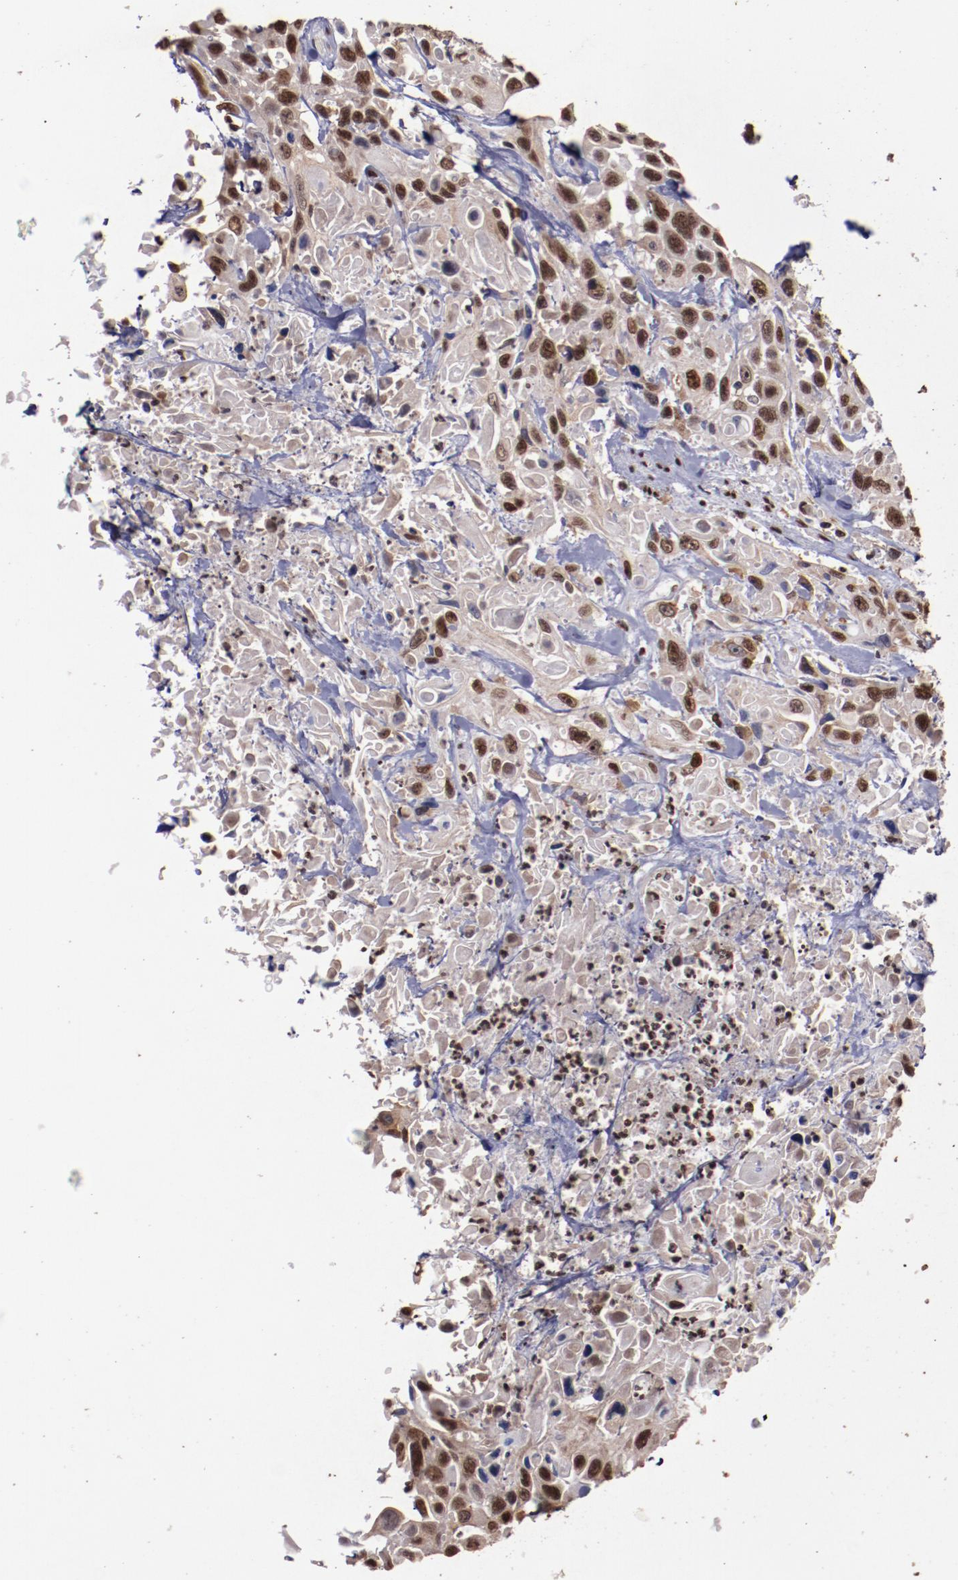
{"staining": {"intensity": "moderate", "quantity": ">75%", "location": "cytoplasmic/membranous,nuclear"}, "tissue": "urothelial cancer", "cell_type": "Tumor cells", "image_type": "cancer", "snomed": [{"axis": "morphology", "description": "Urothelial carcinoma, High grade"}, {"axis": "topography", "description": "Urinary bladder"}], "caption": "Brown immunohistochemical staining in high-grade urothelial carcinoma exhibits moderate cytoplasmic/membranous and nuclear staining in approximately >75% of tumor cells. The staining is performed using DAB brown chromogen to label protein expression. The nuclei are counter-stained blue using hematoxylin.", "gene": "APEX1", "patient": {"sex": "female", "age": 84}}